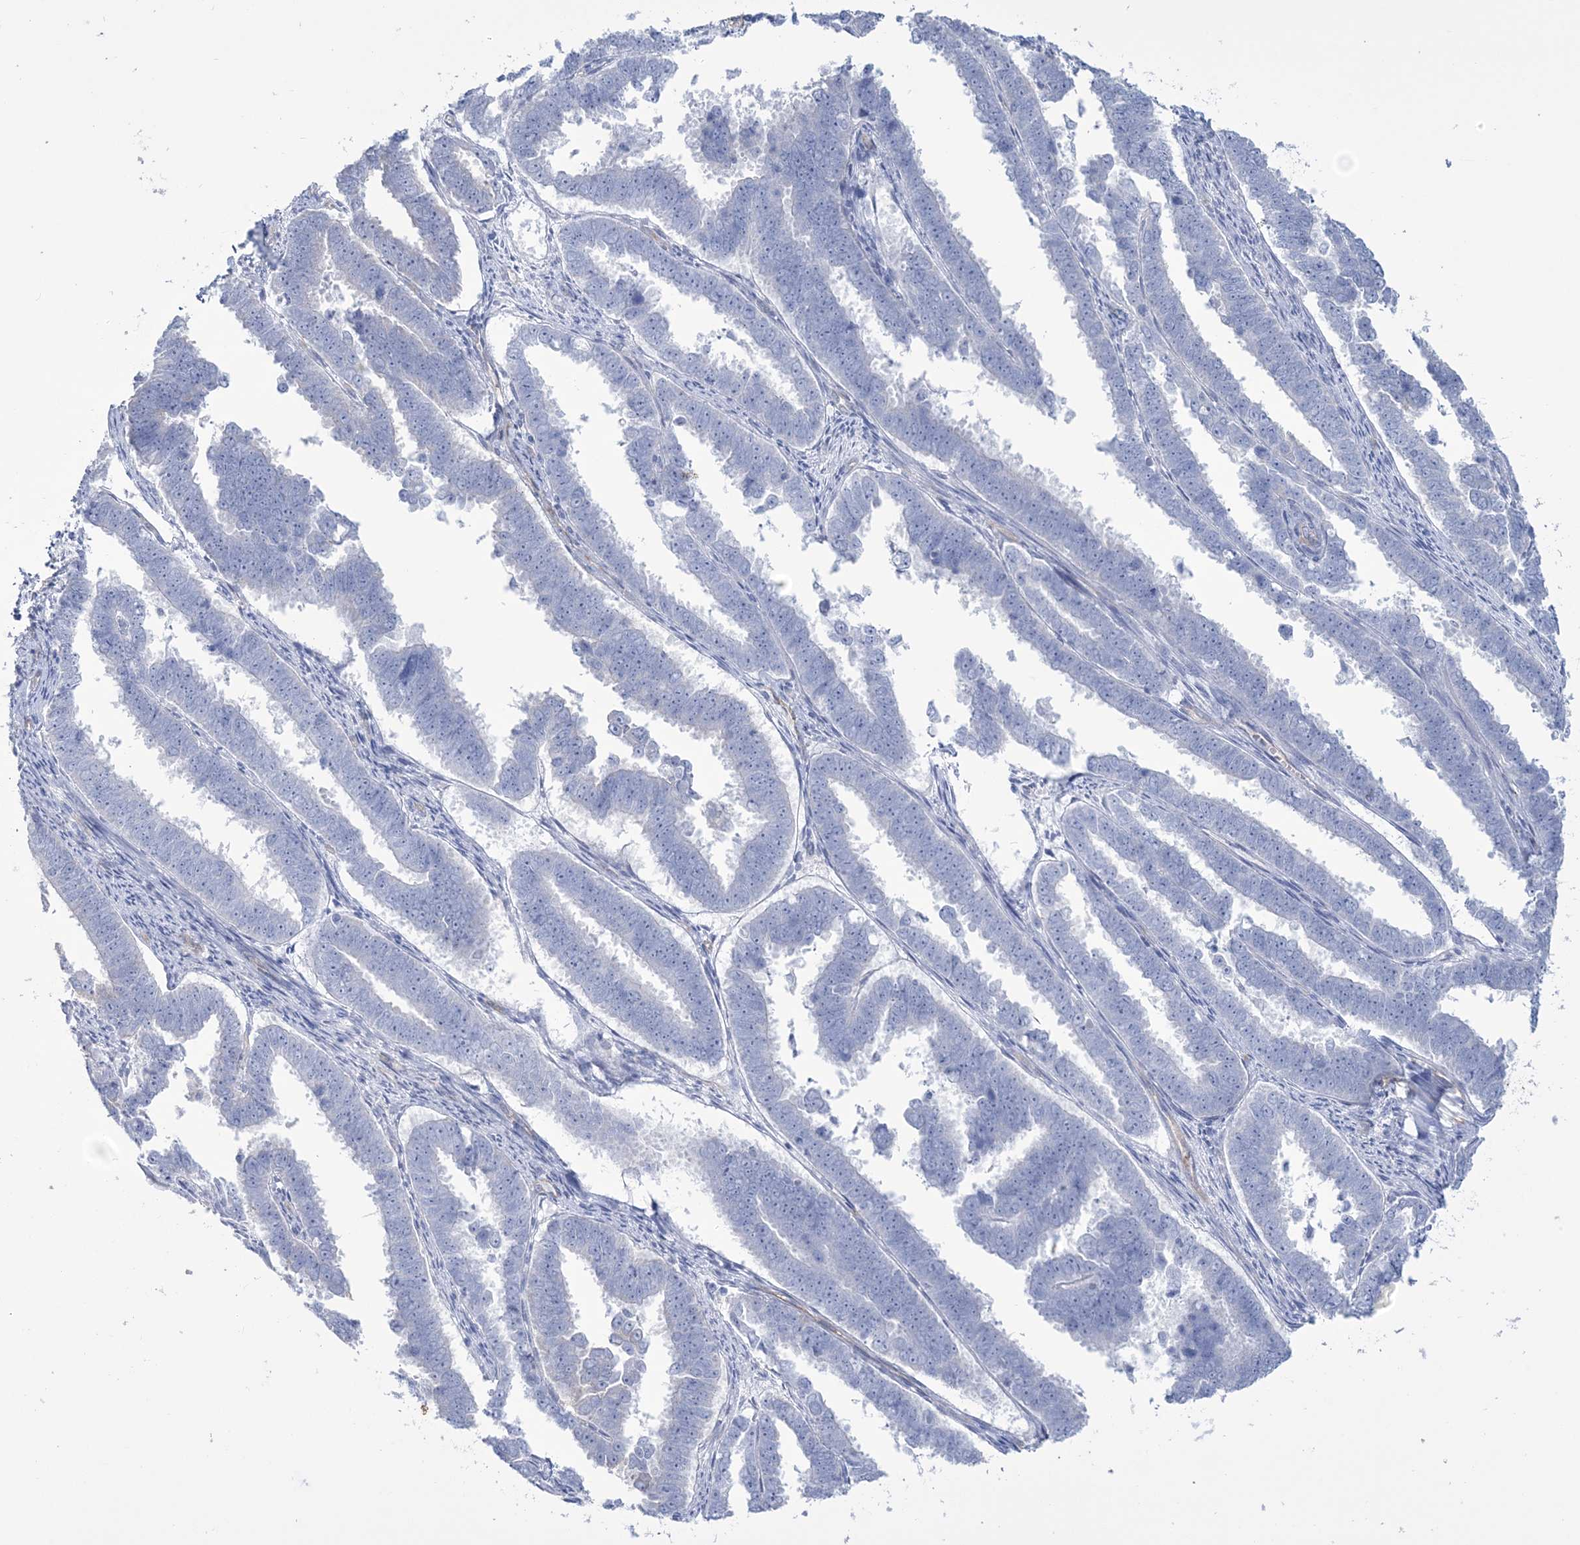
{"staining": {"intensity": "negative", "quantity": "none", "location": "none"}, "tissue": "endometrial cancer", "cell_type": "Tumor cells", "image_type": "cancer", "snomed": [{"axis": "morphology", "description": "Adenocarcinoma, NOS"}, {"axis": "topography", "description": "Endometrium"}], "caption": "A high-resolution micrograph shows IHC staining of endometrial cancer, which demonstrates no significant expression in tumor cells.", "gene": "RAB11FIP5", "patient": {"sex": "female", "age": 75}}